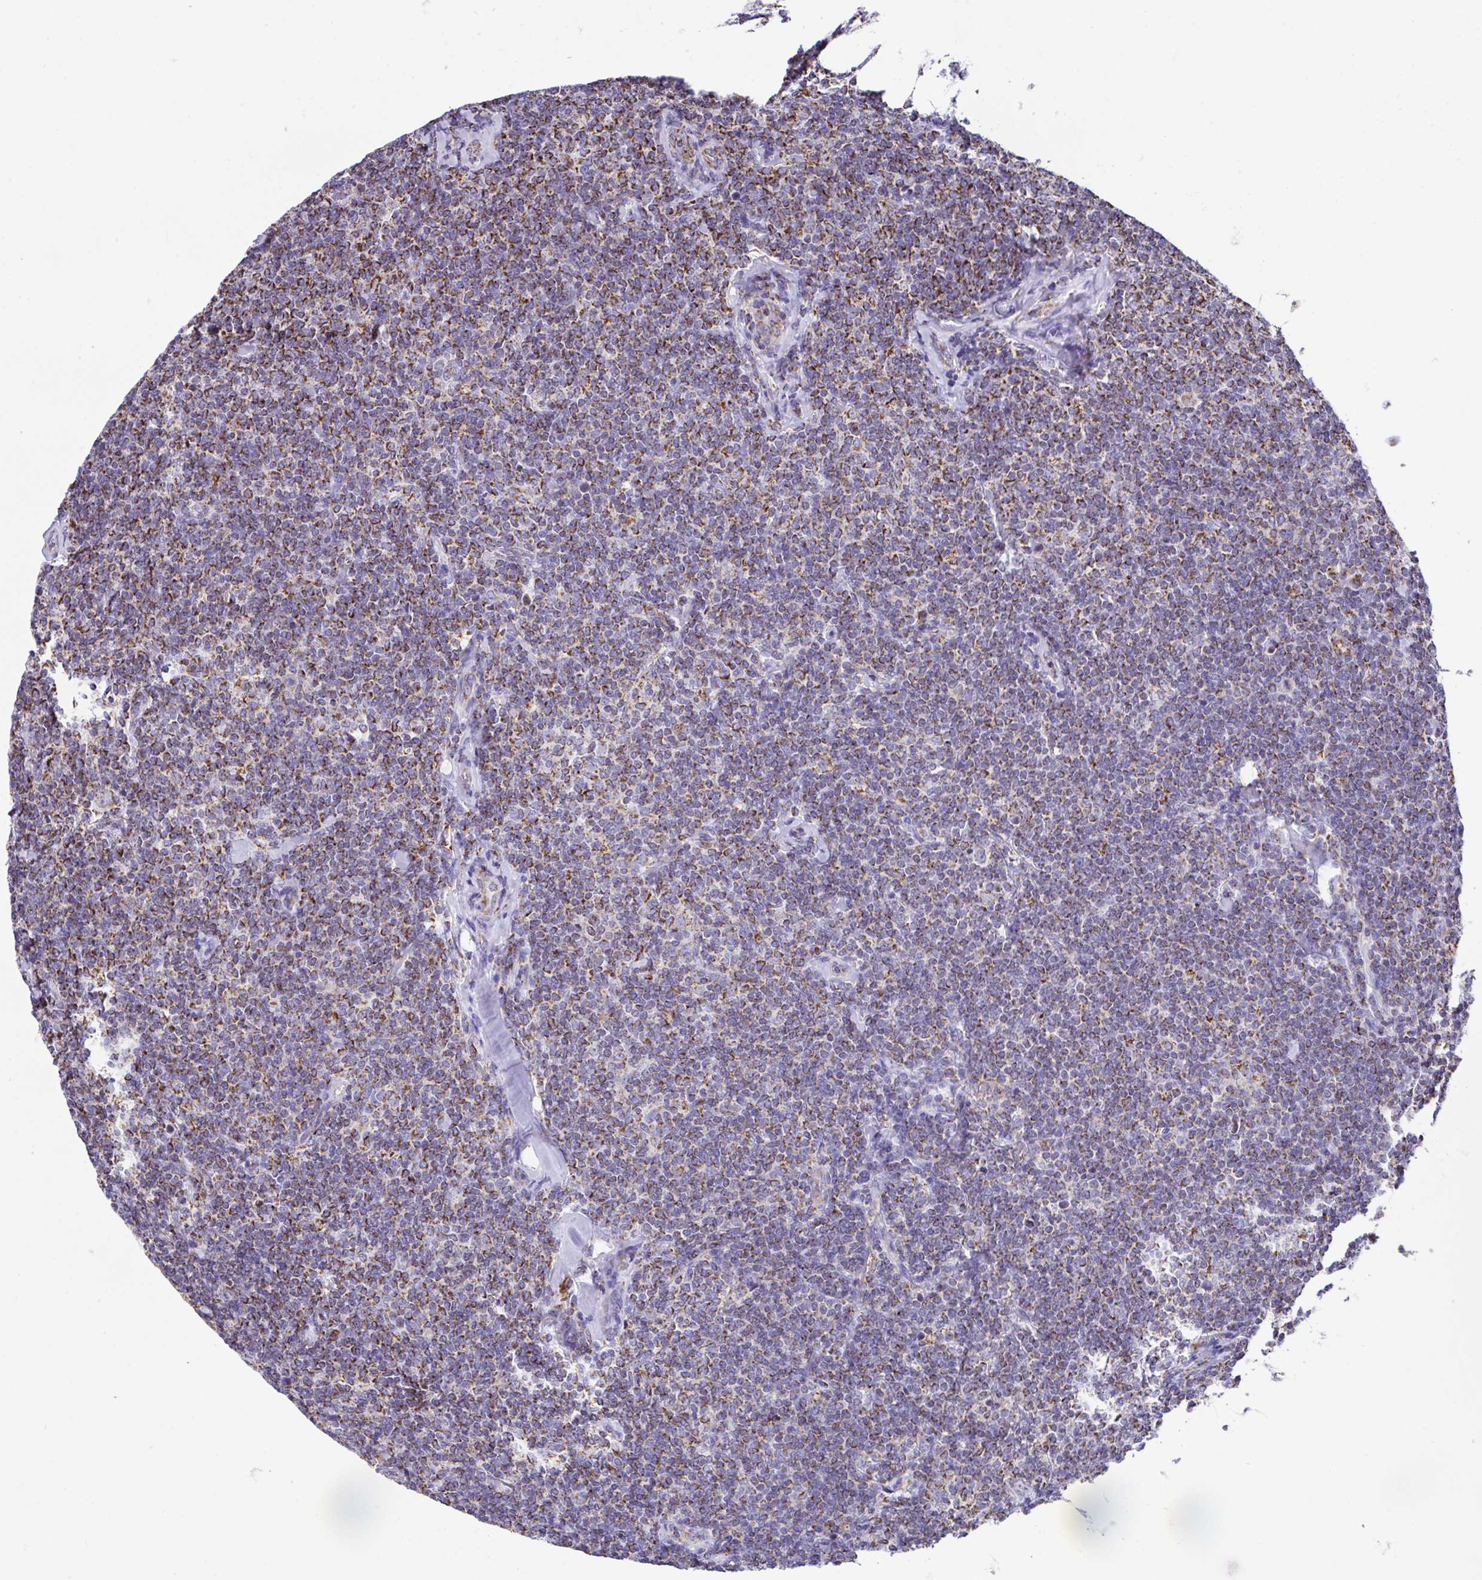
{"staining": {"intensity": "strong", "quantity": ">75%", "location": "cytoplasmic/membranous"}, "tissue": "lymphoma", "cell_type": "Tumor cells", "image_type": "cancer", "snomed": [{"axis": "morphology", "description": "Malignant lymphoma, non-Hodgkin's type, Low grade"}, {"axis": "topography", "description": "Lymph node"}], "caption": "Lymphoma stained with a brown dye reveals strong cytoplasmic/membranous positive expression in approximately >75% of tumor cells.", "gene": "PCMTD2", "patient": {"sex": "female", "age": 56}}